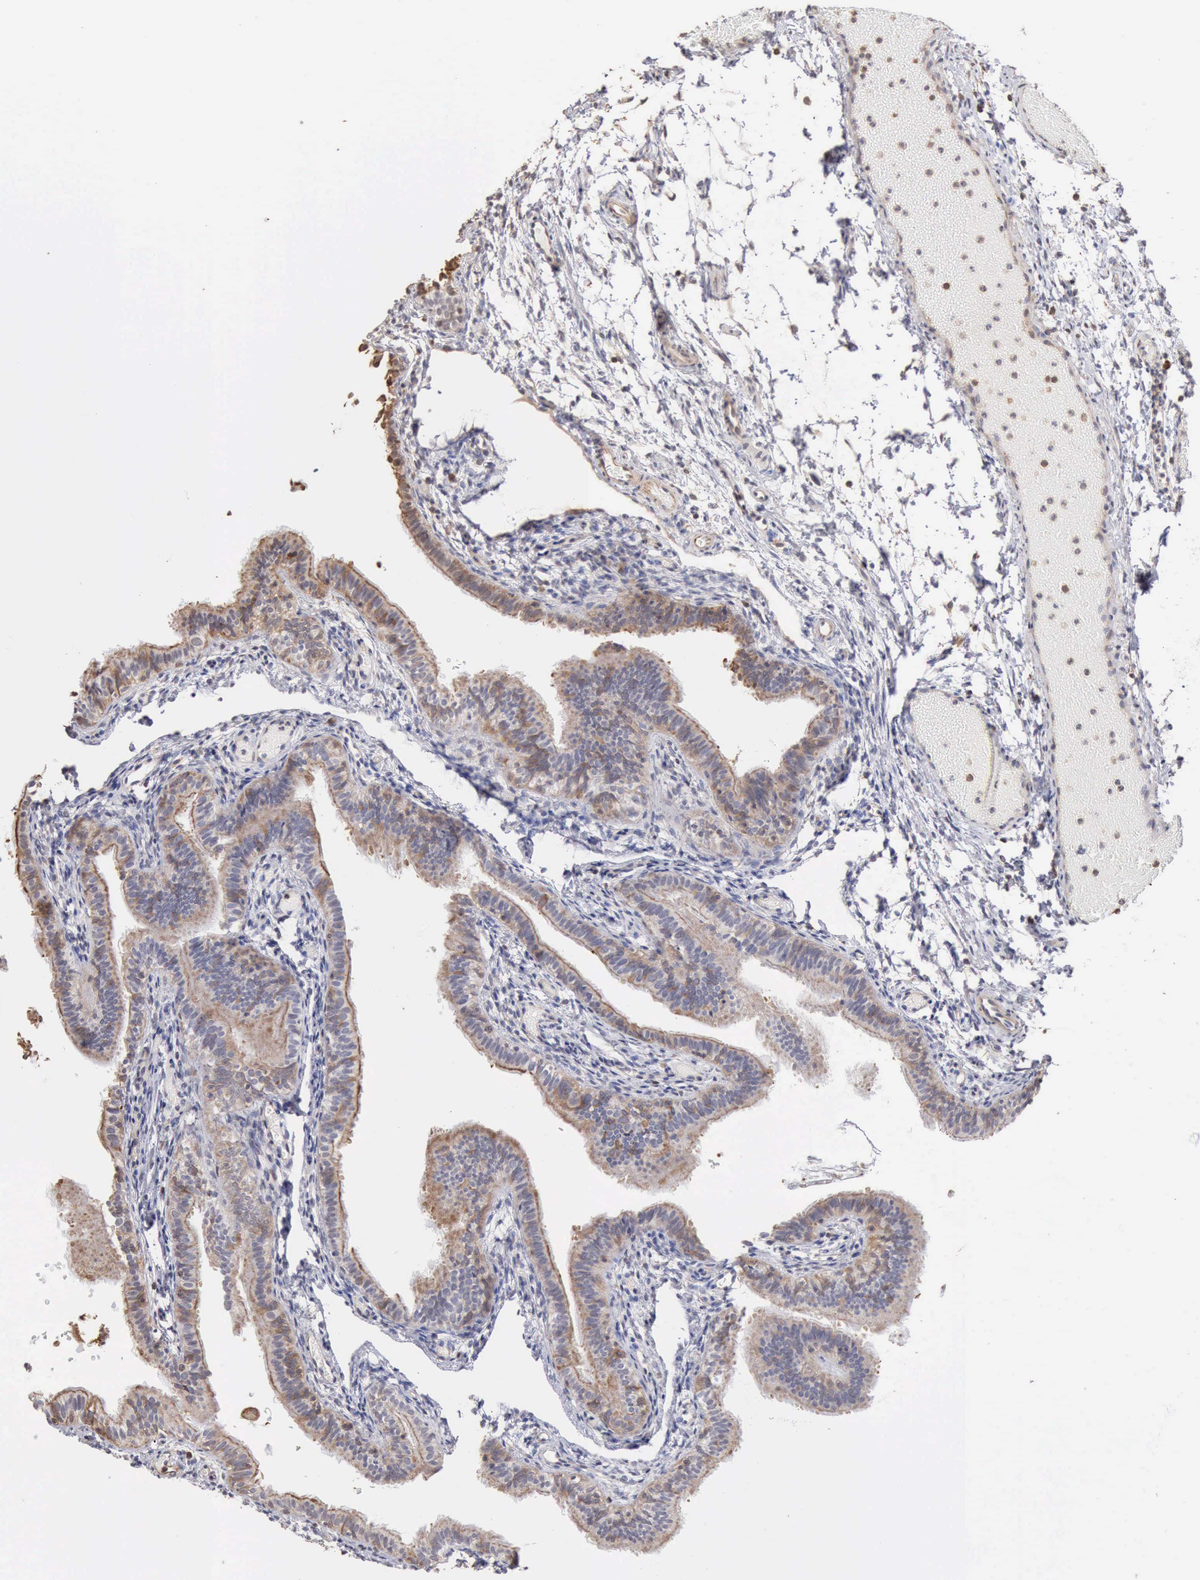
{"staining": {"intensity": "weak", "quantity": ">75%", "location": "cytoplasmic/membranous"}, "tissue": "fallopian tube", "cell_type": "Glandular cells", "image_type": "normal", "snomed": [{"axis": "morphology", "description": "Normal tissue, NOS"}, {"axis": "morphology", "description": "Dermoid, NOS"}, {"axis": "topography", "description": "Fallopian tube"}], "caption": "Immunohistochemistry (DAB (3,3'-diaminobenzidine)) staining of normal fallopian tube shows weak cytoplasmic/membranous protein expression in approximately >75% of glandular cells.", "gene": "GPR101", "patient": {"sex": "female", "age": 33}}